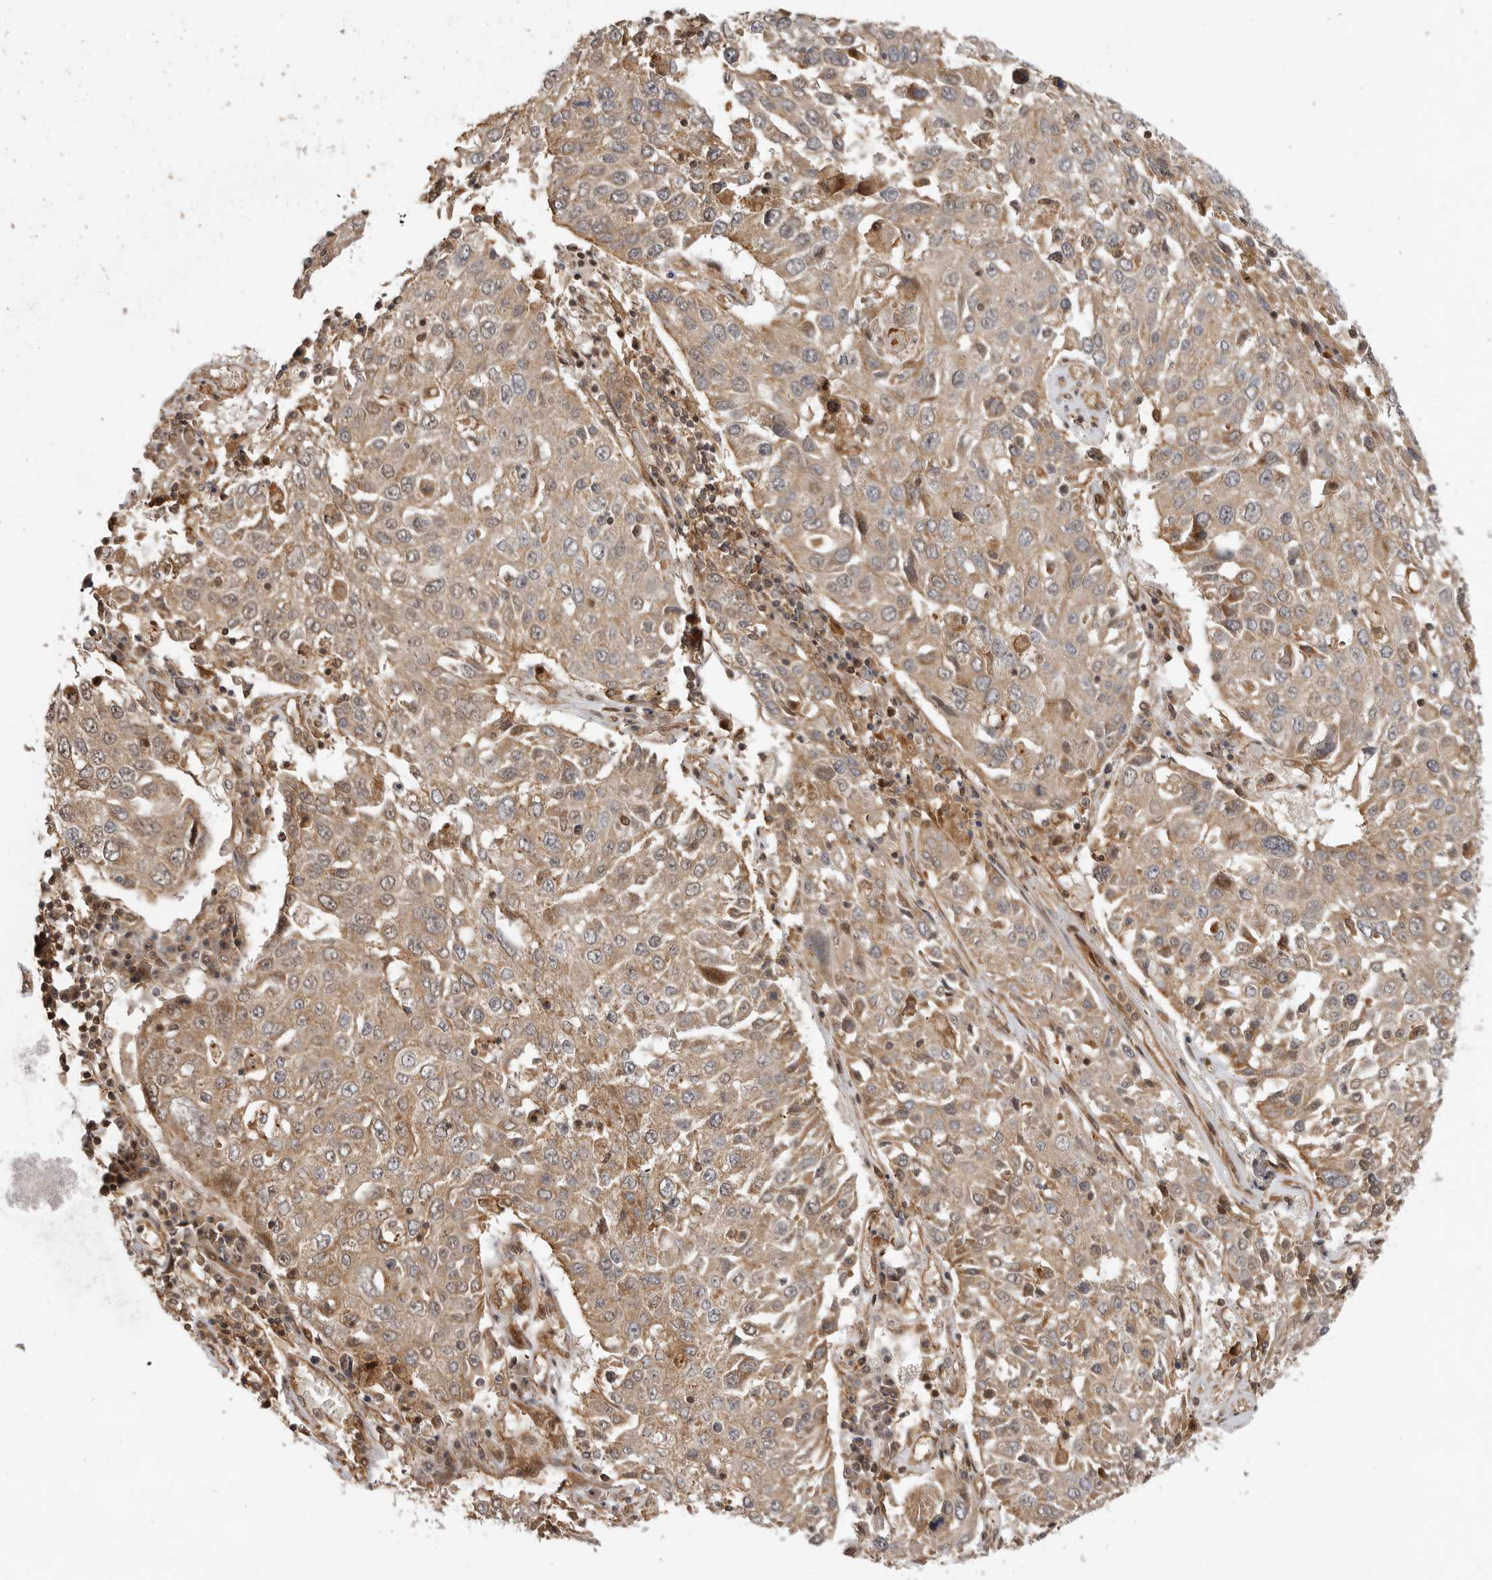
{"staining": {"intensity": "weak", "quantity": ">75%", "location": "cytoplasmic/membranous"}, "tissue": "lung cancer", "cell_type": "Tumor cells", "image_type": "cancer", "snomed": [{"axis": "morphology", "description": "Squamous cell carcinoma, NOS"}, {"axis": "topography", "description": "Lung"}], "caption": "This histopathology image displays lung cancer stained with immunohistochemistry (IHC) to label a protein in brown. The cytoplasmic/membranous of tumor cells show weak positivity for the protein. Nuclei are counter-stained blue.", "gene": "ADPRS", "patient": {"sex": "male", "age": 65}}